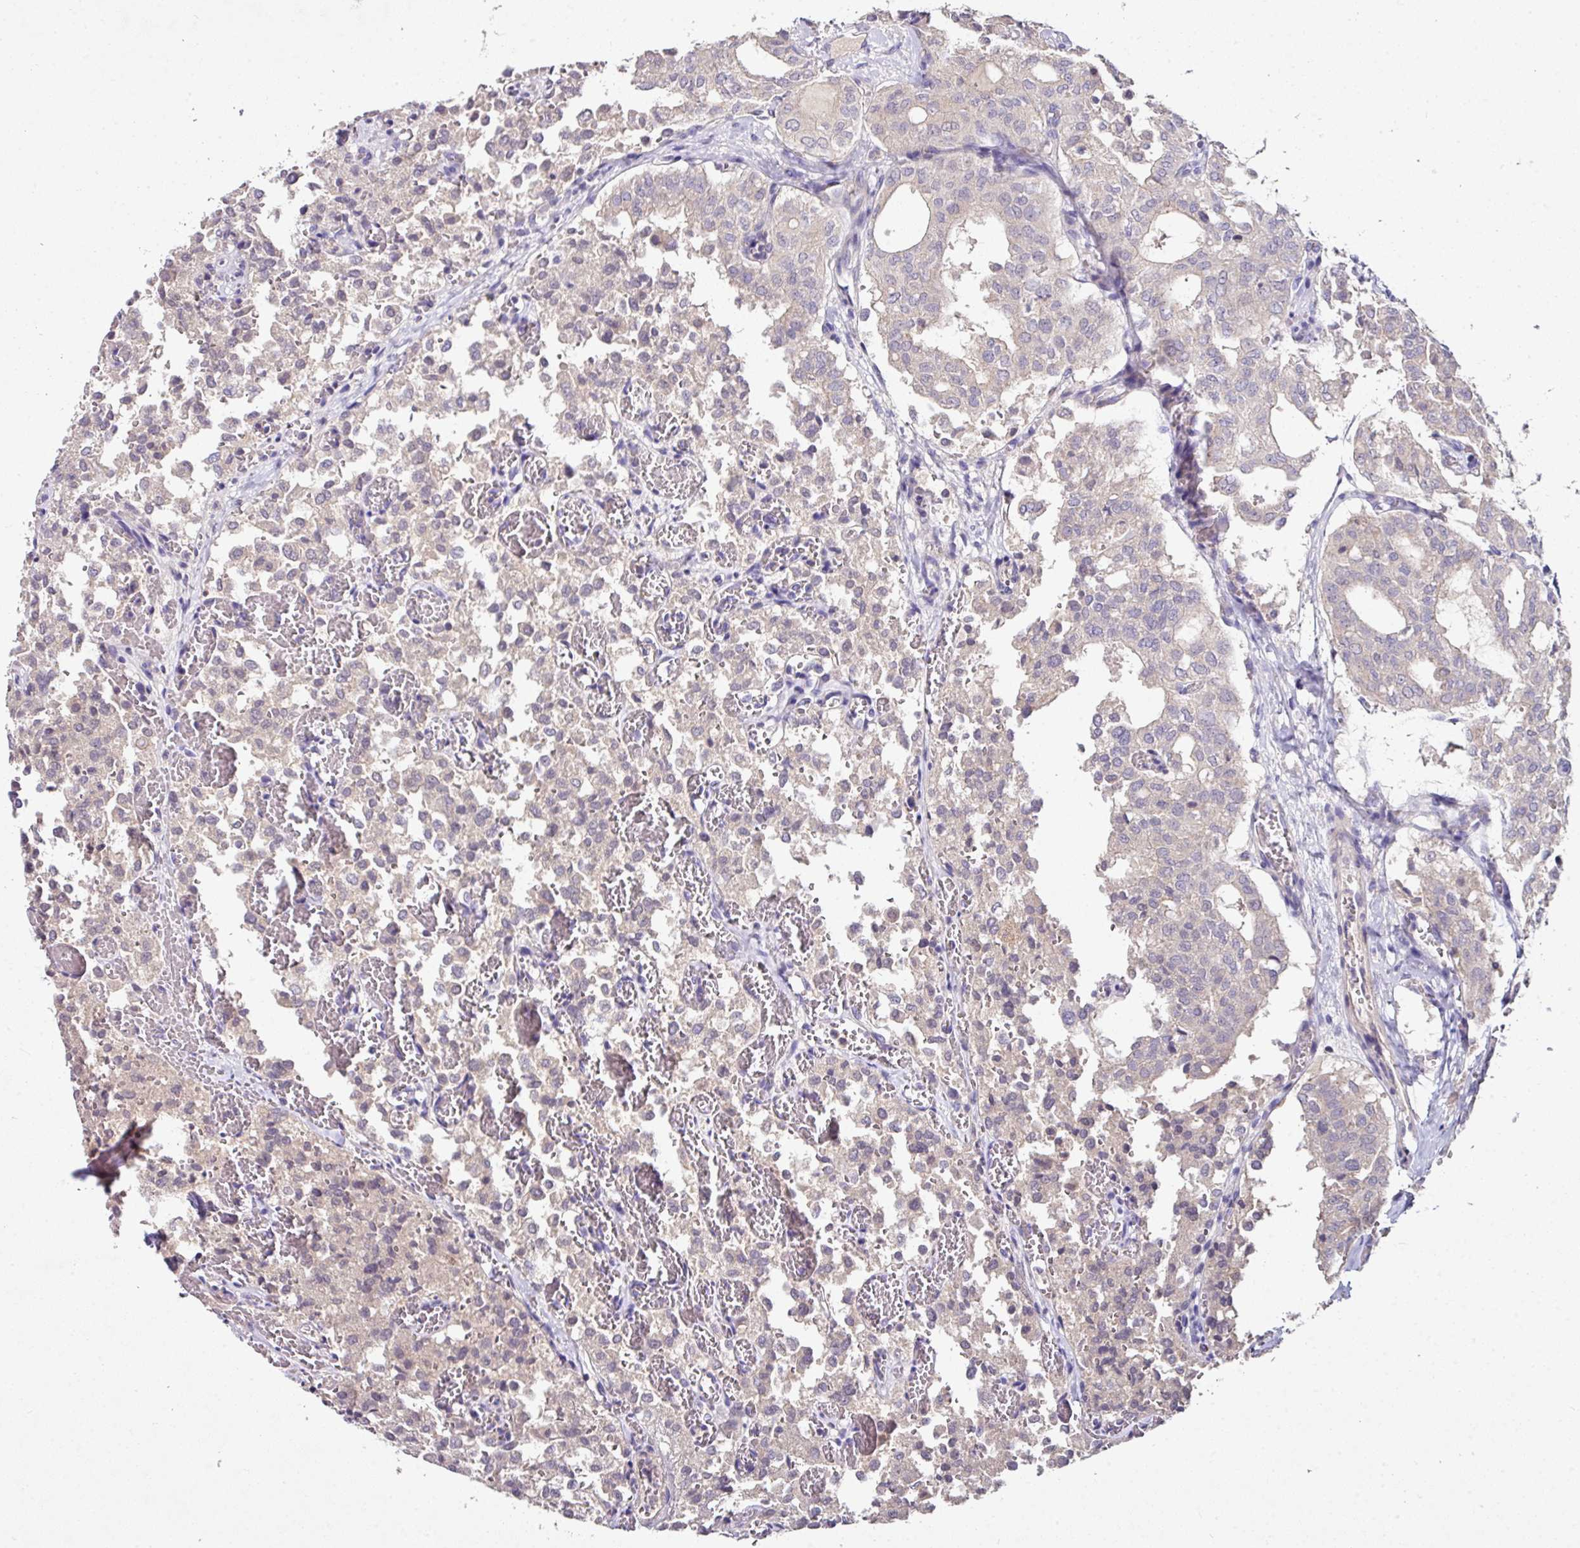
{"staining": {"intensity": "negative", "quantity": "none", "location": "none"}, "tissue": "thyroid cancer", "cell_type": "Tumor cells", "image_type": "cancer", "snomed": [{"axis": "morphology", "description": "Follicular adenoma carcinoma, NOS"}, {"axis": "topography", "description": "Thyroid gland"}], "caption": "Immunohistochemistry histopathology image of human follicular adenoma carcinoma (thyroid) stained for a protein (brown), which shows no expression in tumor cells.", "gene": "AEBP2", "patient": {"sex": "male", "age": 75}}